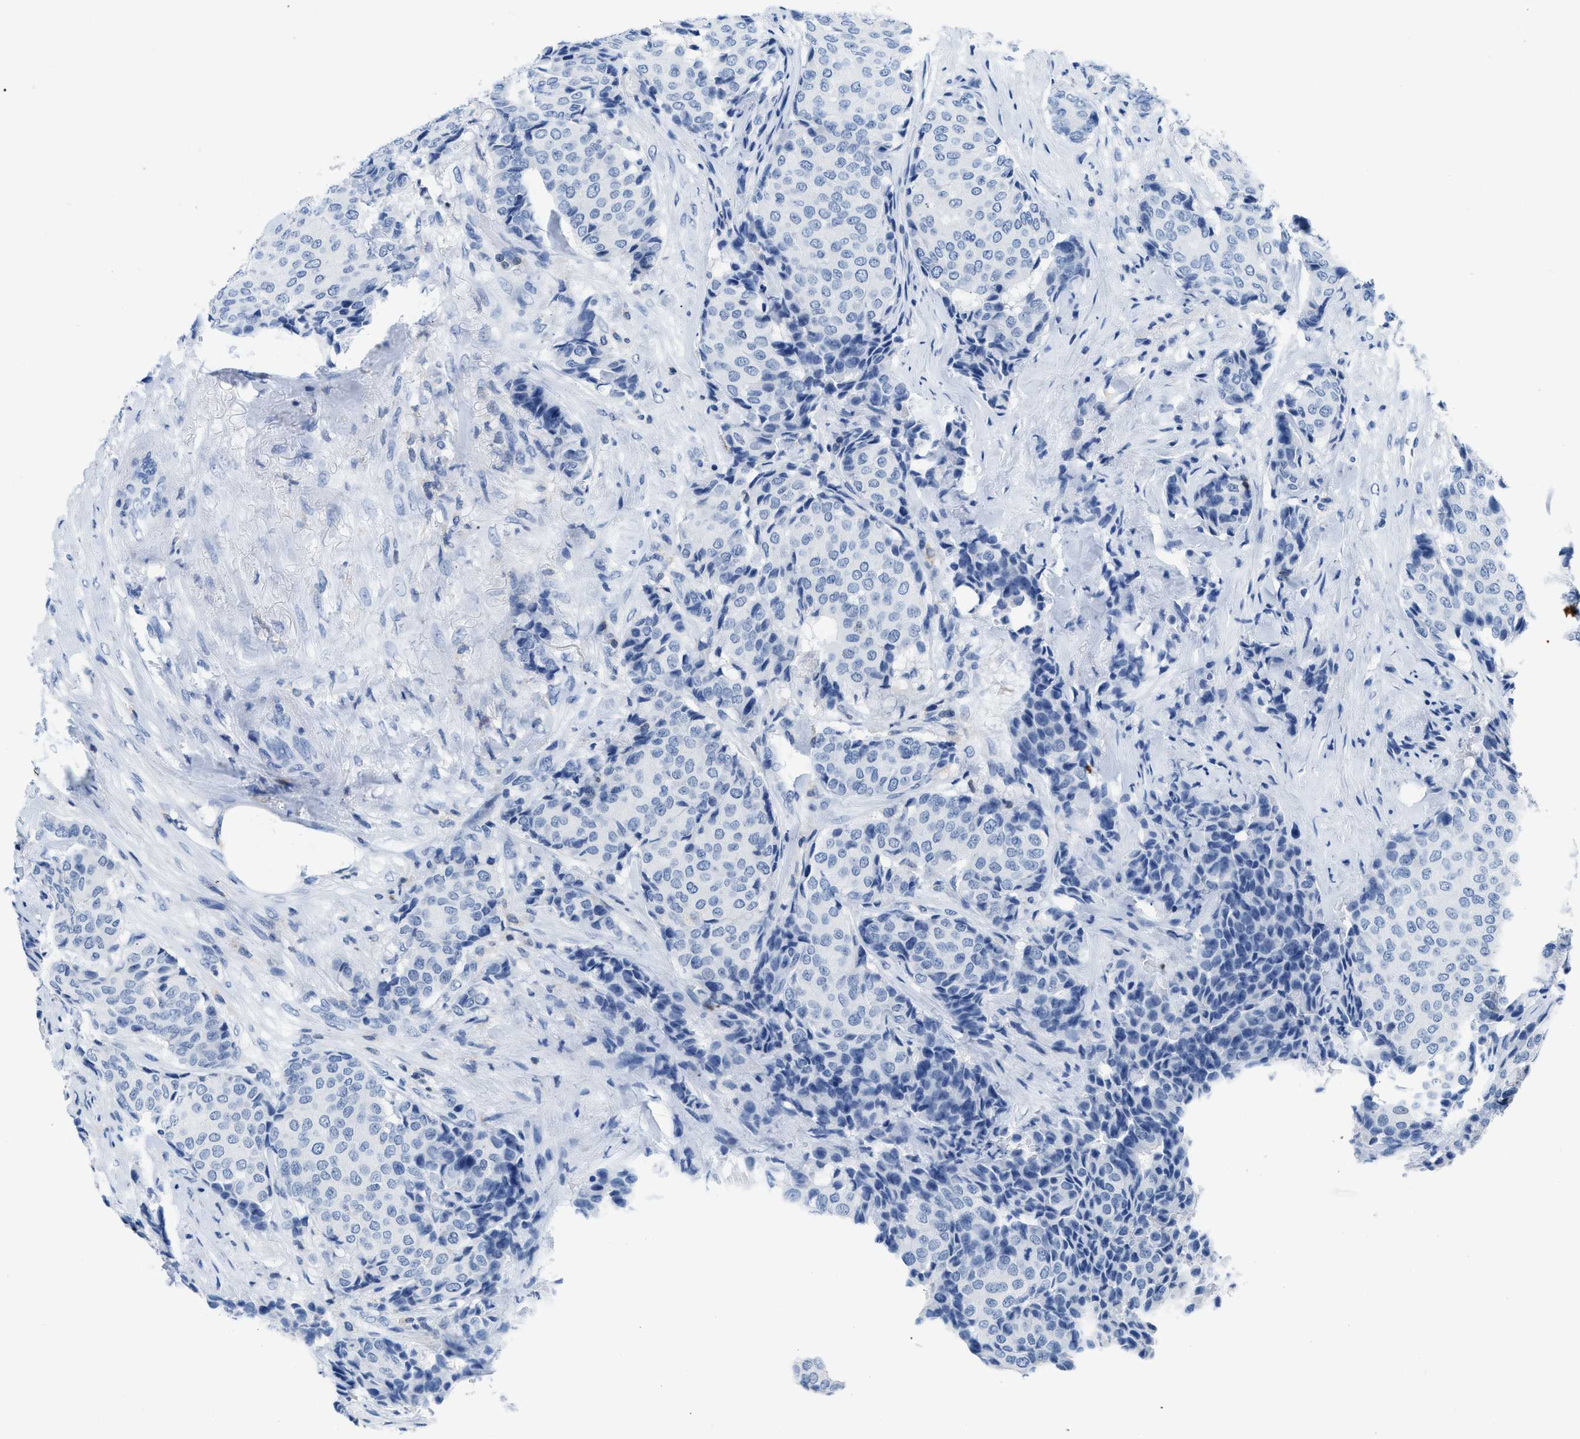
{"staining": {"intensity": "negative", "quantity": "none", "location": "none"}, "tissue": "breast cancer", "cell_type": "Tumor cells", "image_type": "cancer", "snomed": [{"axis": "morphology", "description": "Duct carcinoma"}, {"axis": "topography", "description": "Breast"}], "caption": "High power microscopy image of an immunohistochemistry (IHC) photomicrograph of breast cancer (invasive ductal carcinoma), revealing no significant positivity in tumor cells.", "gene": "NFATC2", "patient": {"sex": "female", "age": 75}}